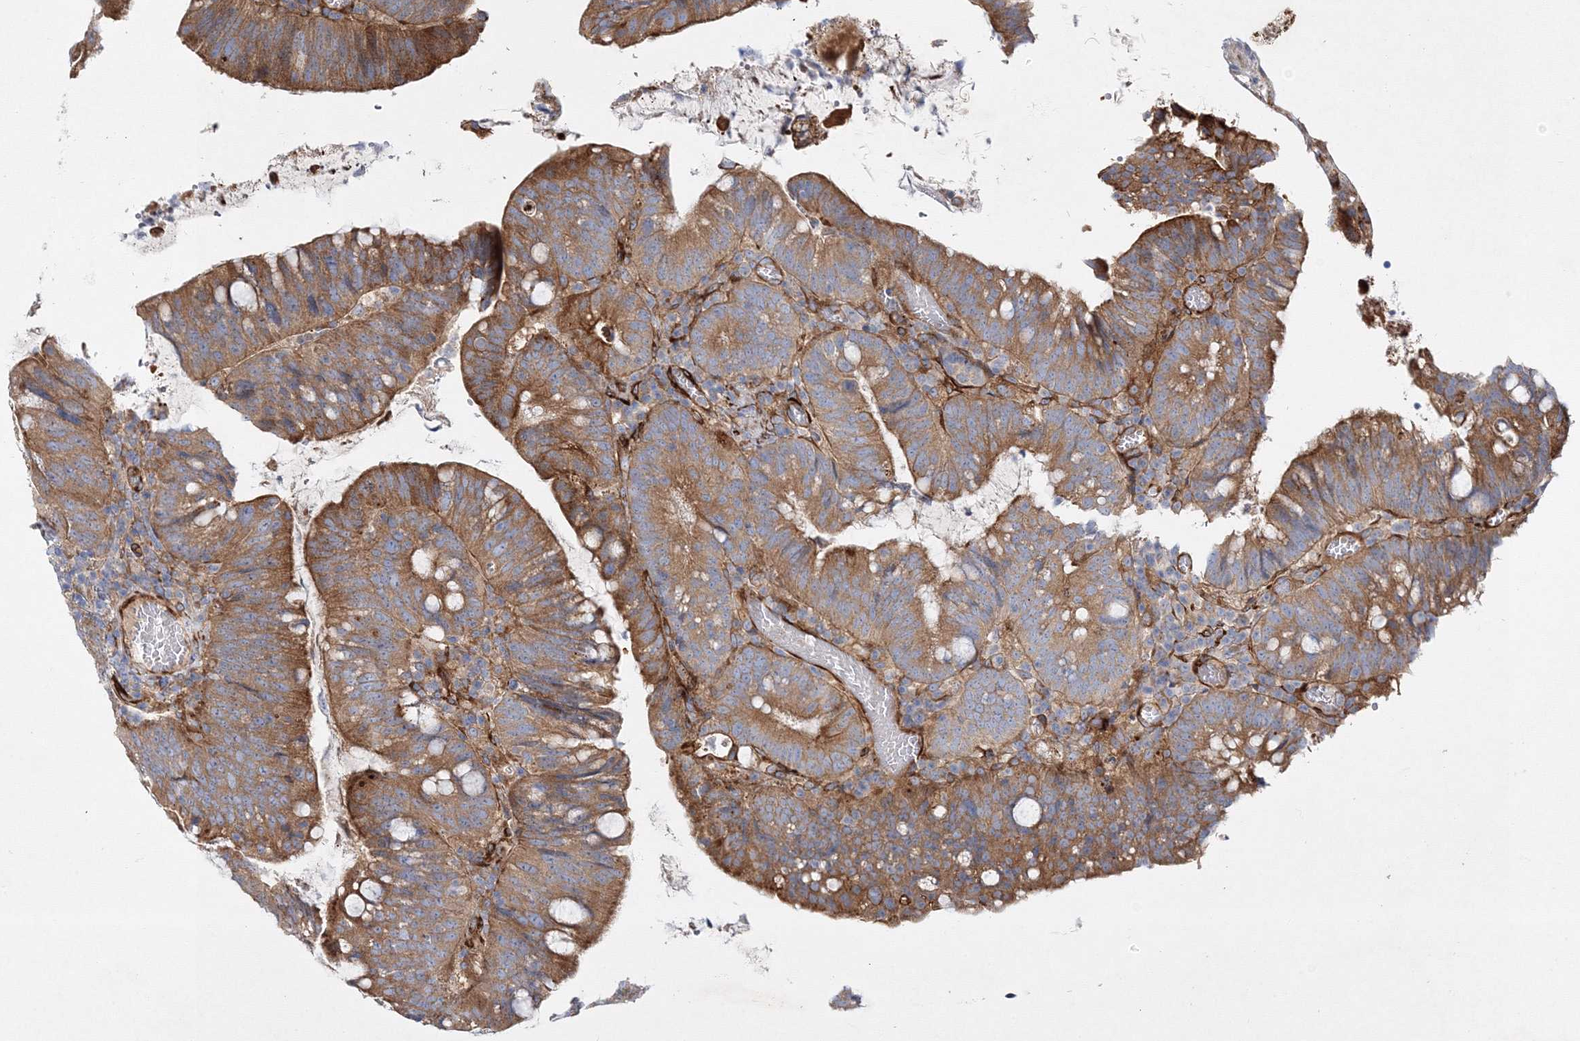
{"staining": {"intensity": "moderate", "quantity": ">75%", "location": "cytoplasmic/membranous"}, "tissue": "colorectal cancer", "cell_type": "Tumor cells", "image_type": "cancer", "snomed": [{"axis": "morphology", "description": "Adenocarcinoma, NOS"}, {"axis": "topography", "description": "Colon"}], "caption": "Adenocarcinoma (colorectal) stained with a brown dye exhibits moderate cytoplasmic/membranous positive expression in about >75% of tumor cells.", "gene": "ZFYVE16", "patient": {"sex": "female", "age": 66}}